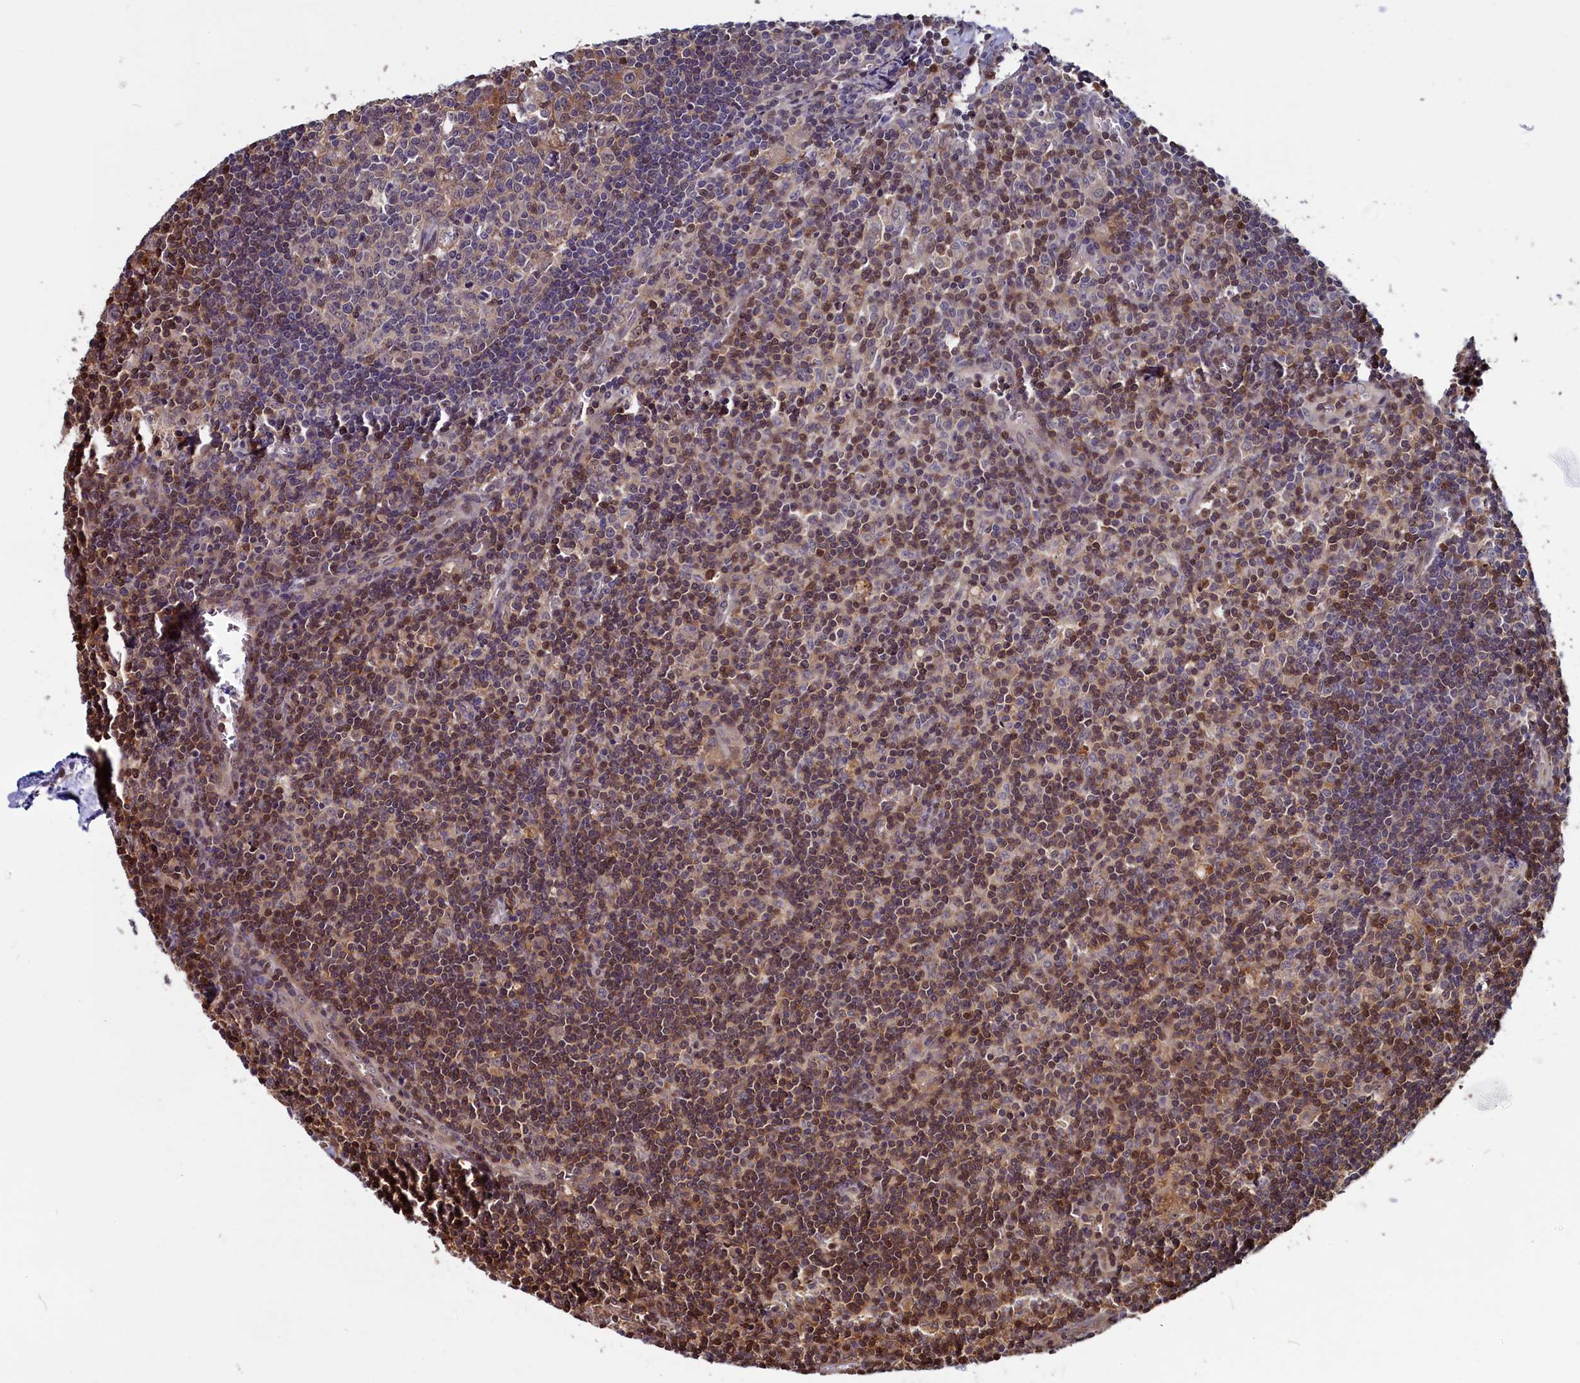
{"staining": {"intensity": "moderate", "quantity": "25%-75%", "location": "cytoplasmic/membranous,nuclear"}, "tissue": "lymph node", "cell_type": "Germinal center cells", "image_type": "normal", "snomed": [{"axis": "morphology", "description": "Normal tissue, NOS"}, {"axis": "topography", "description": "Lymph node"}], "caption": "Moderate cytoplasmic/membranous,nuclear protein staining is identified in about 25%-75% of germinal center cells in lymph node.", "gene": "CIAPIN1", "patient": {"sex": "male", "age": 58}}